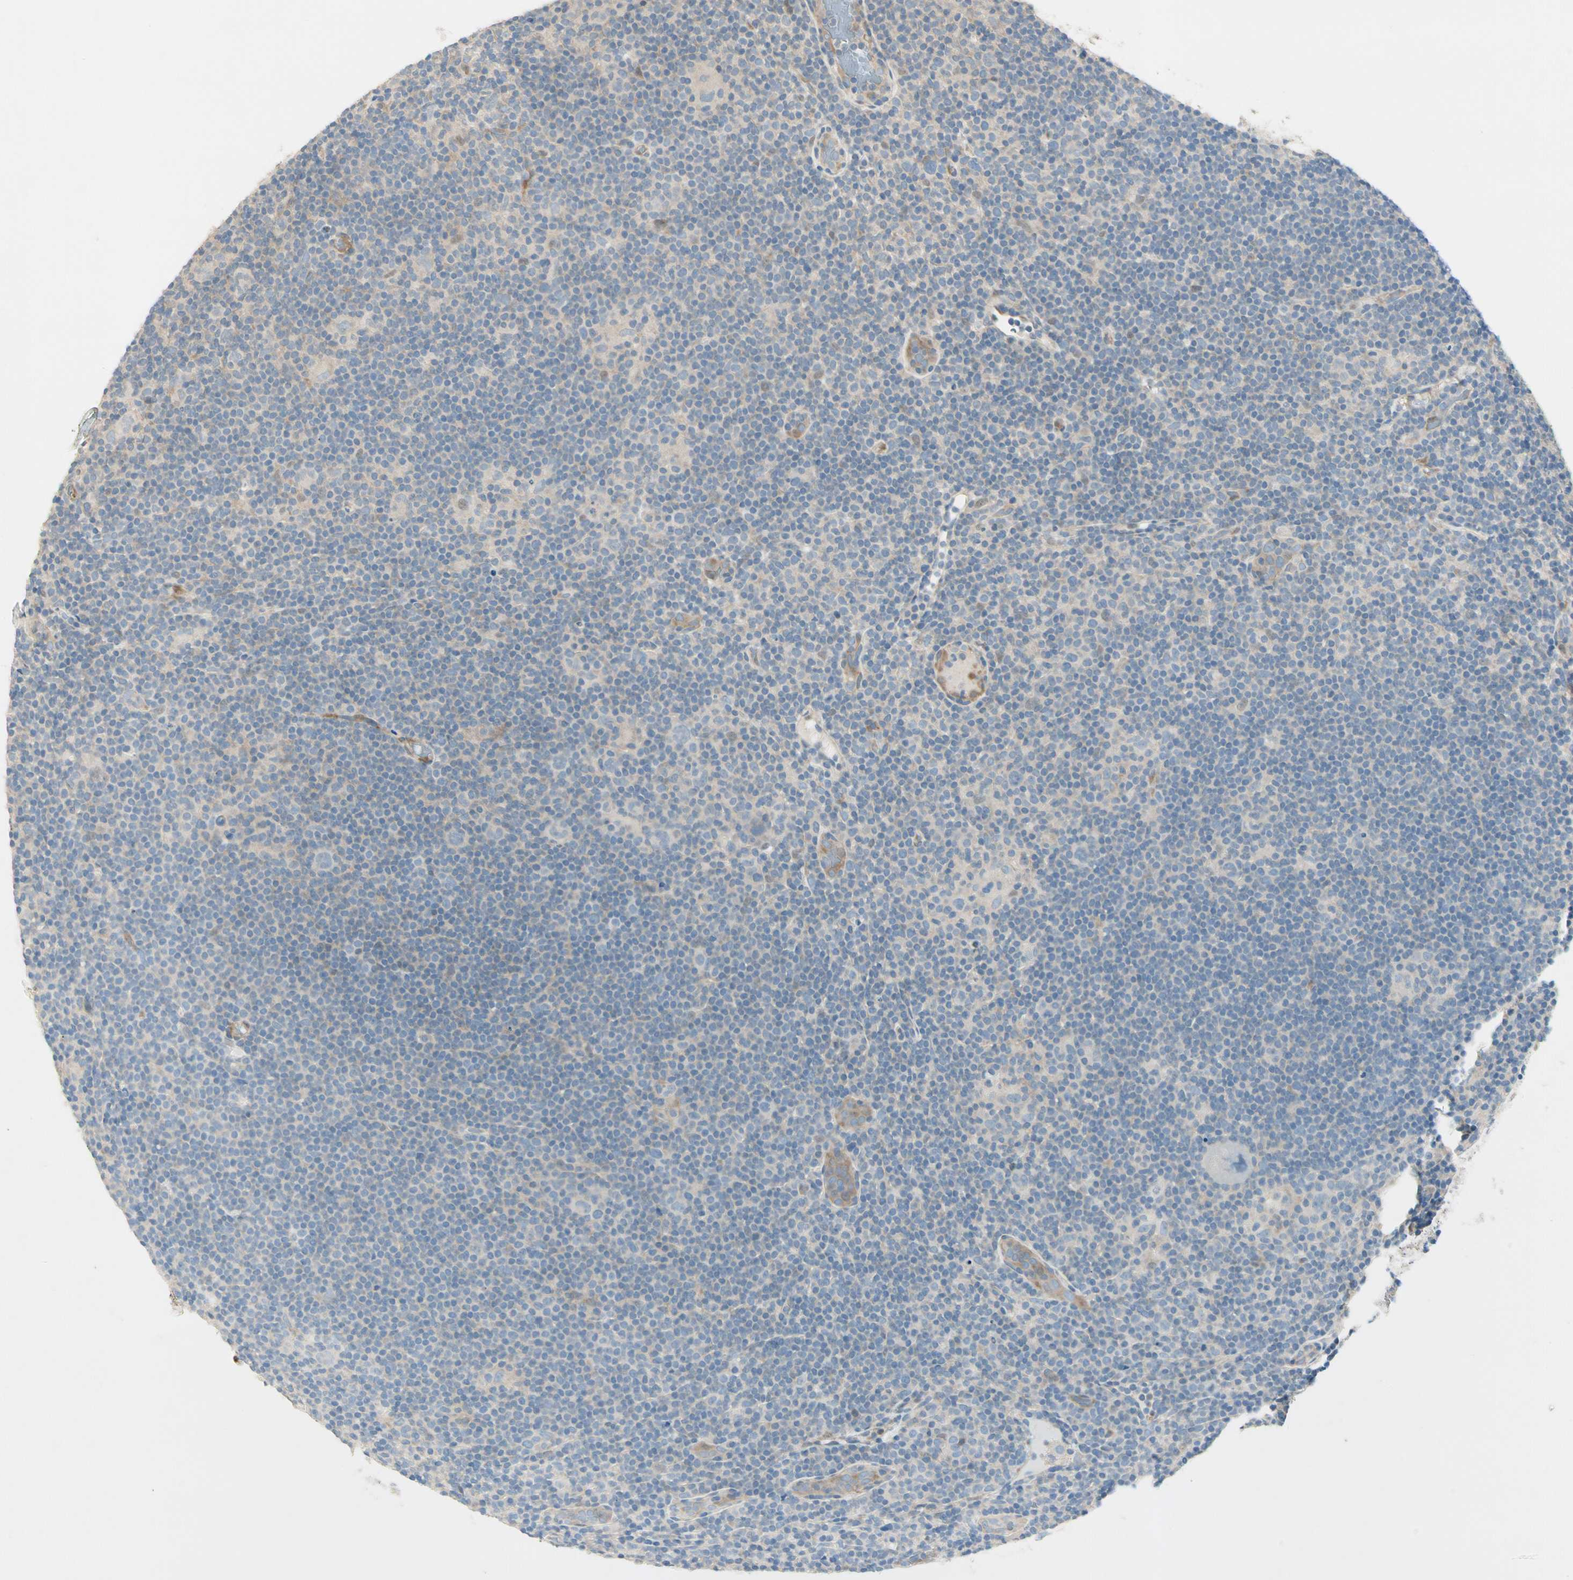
{"staining": {"intensity": "negative", "quantity": "none", "location": "none"}, "tissue": "lymphoma", "cell_type": "Tumor cells", "image_type": "cancer", "snomed": [{"axis": "morphology", "description": "Hodgkin's disease, NOS"}, {"axis": "topography", "description": "Lymph node"}], "caption": "IHC of lymphoma reveals no expression in tumor cells.", "gene": "ADGRA3", "patient": {"sex": "female", "age": 57}}